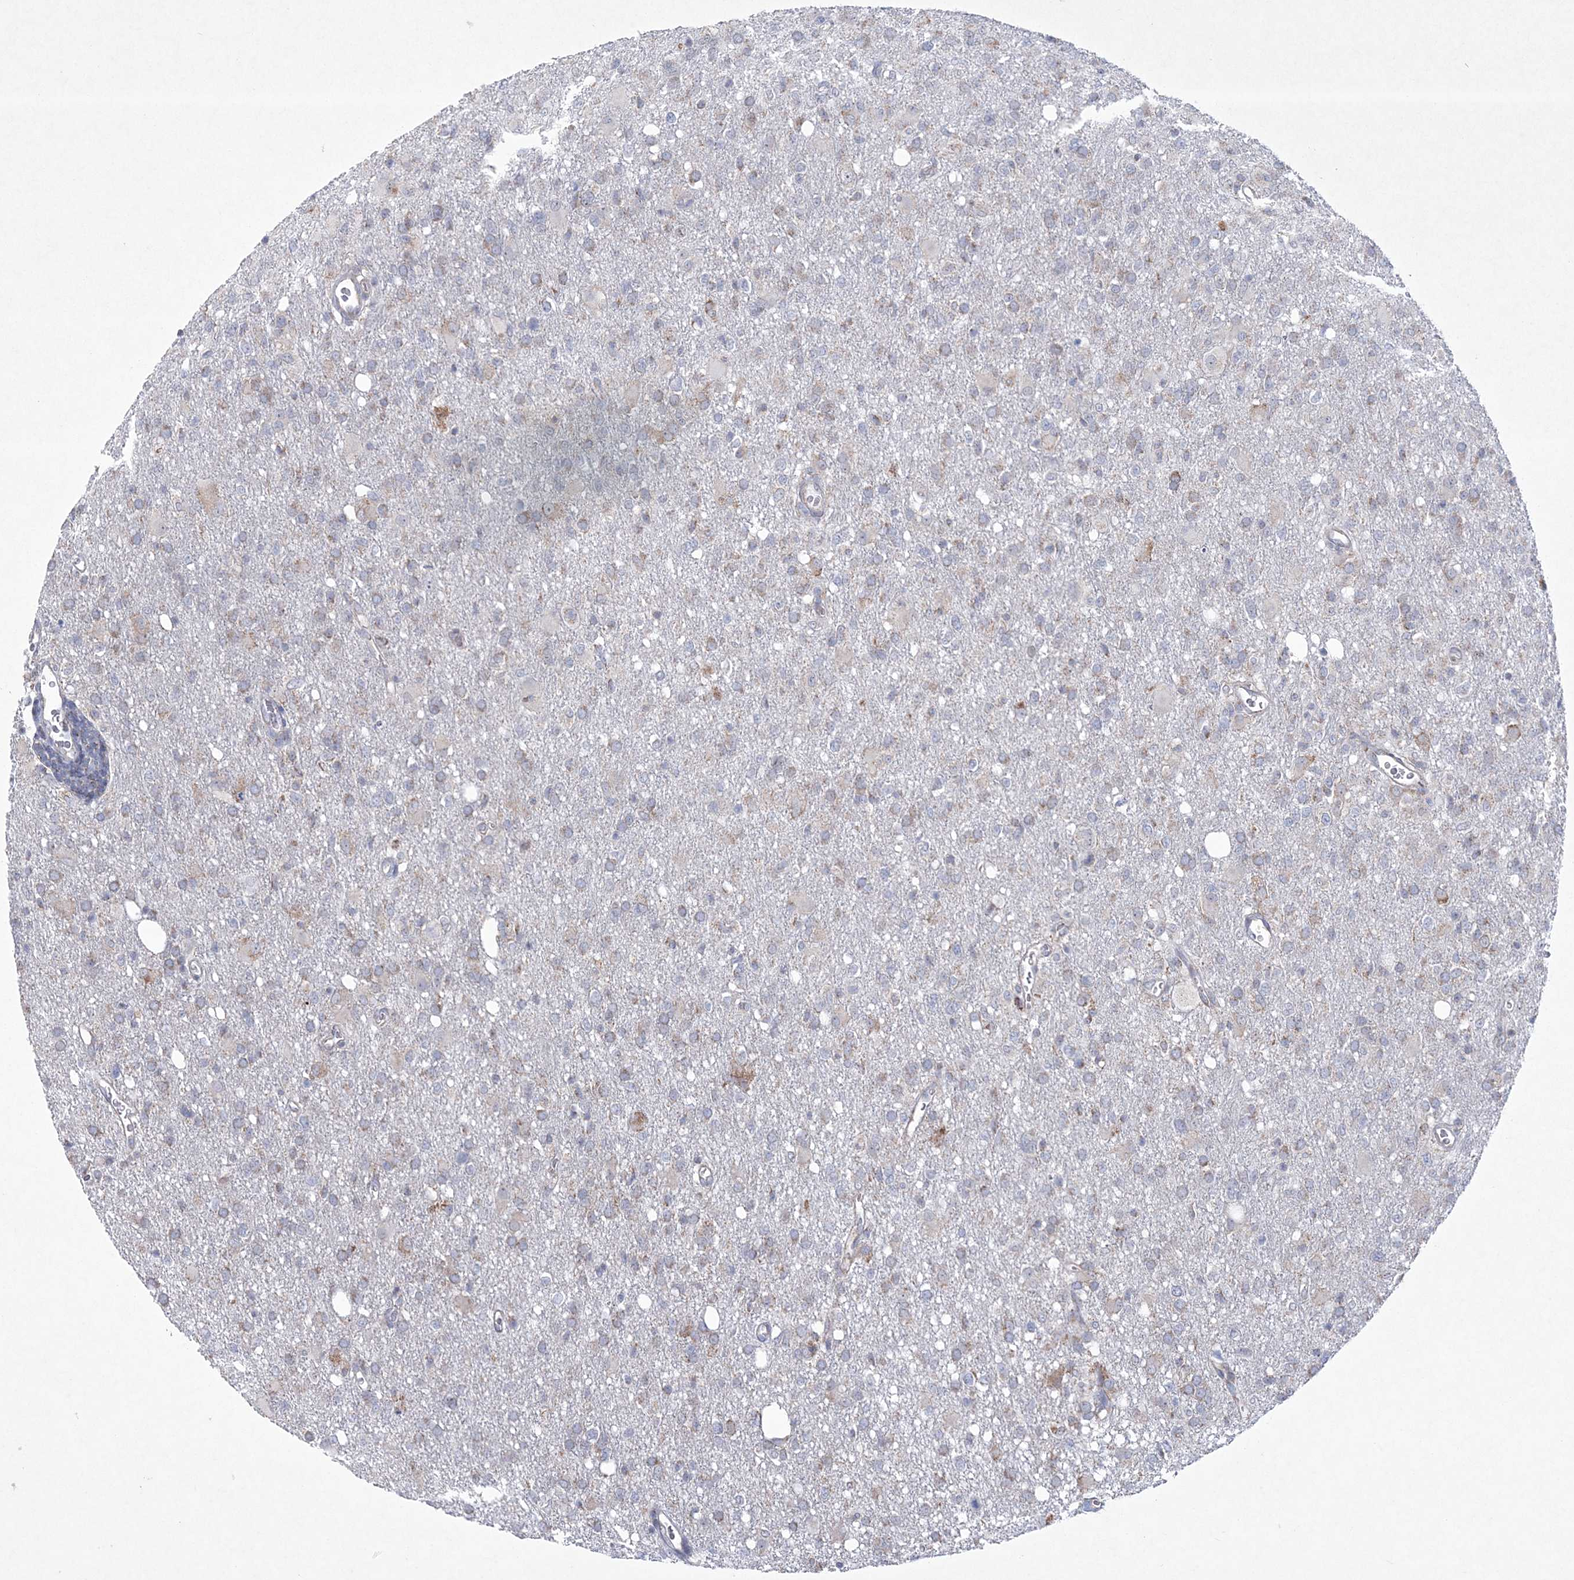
{"staining": {"intensity": "moderate", "quantity": "<25%", "location": "cytoplasmic/membranous"}, "tissue": "glioma", "cell_type": "Tumor cells", "image_type": "cancer", "snomed": [{"axis": "morphology", "description": "Glioma, malignant, High grade"}, {"axis": "topography", "description": "Brain"}], "caption": "Tumor cells exhibit low levels of moderate cytoplasmic/membranous expression in approximately <25% of cells in human glioma.", "gene": "CES4A", "patient": {"sex": "female", "age": 57}}